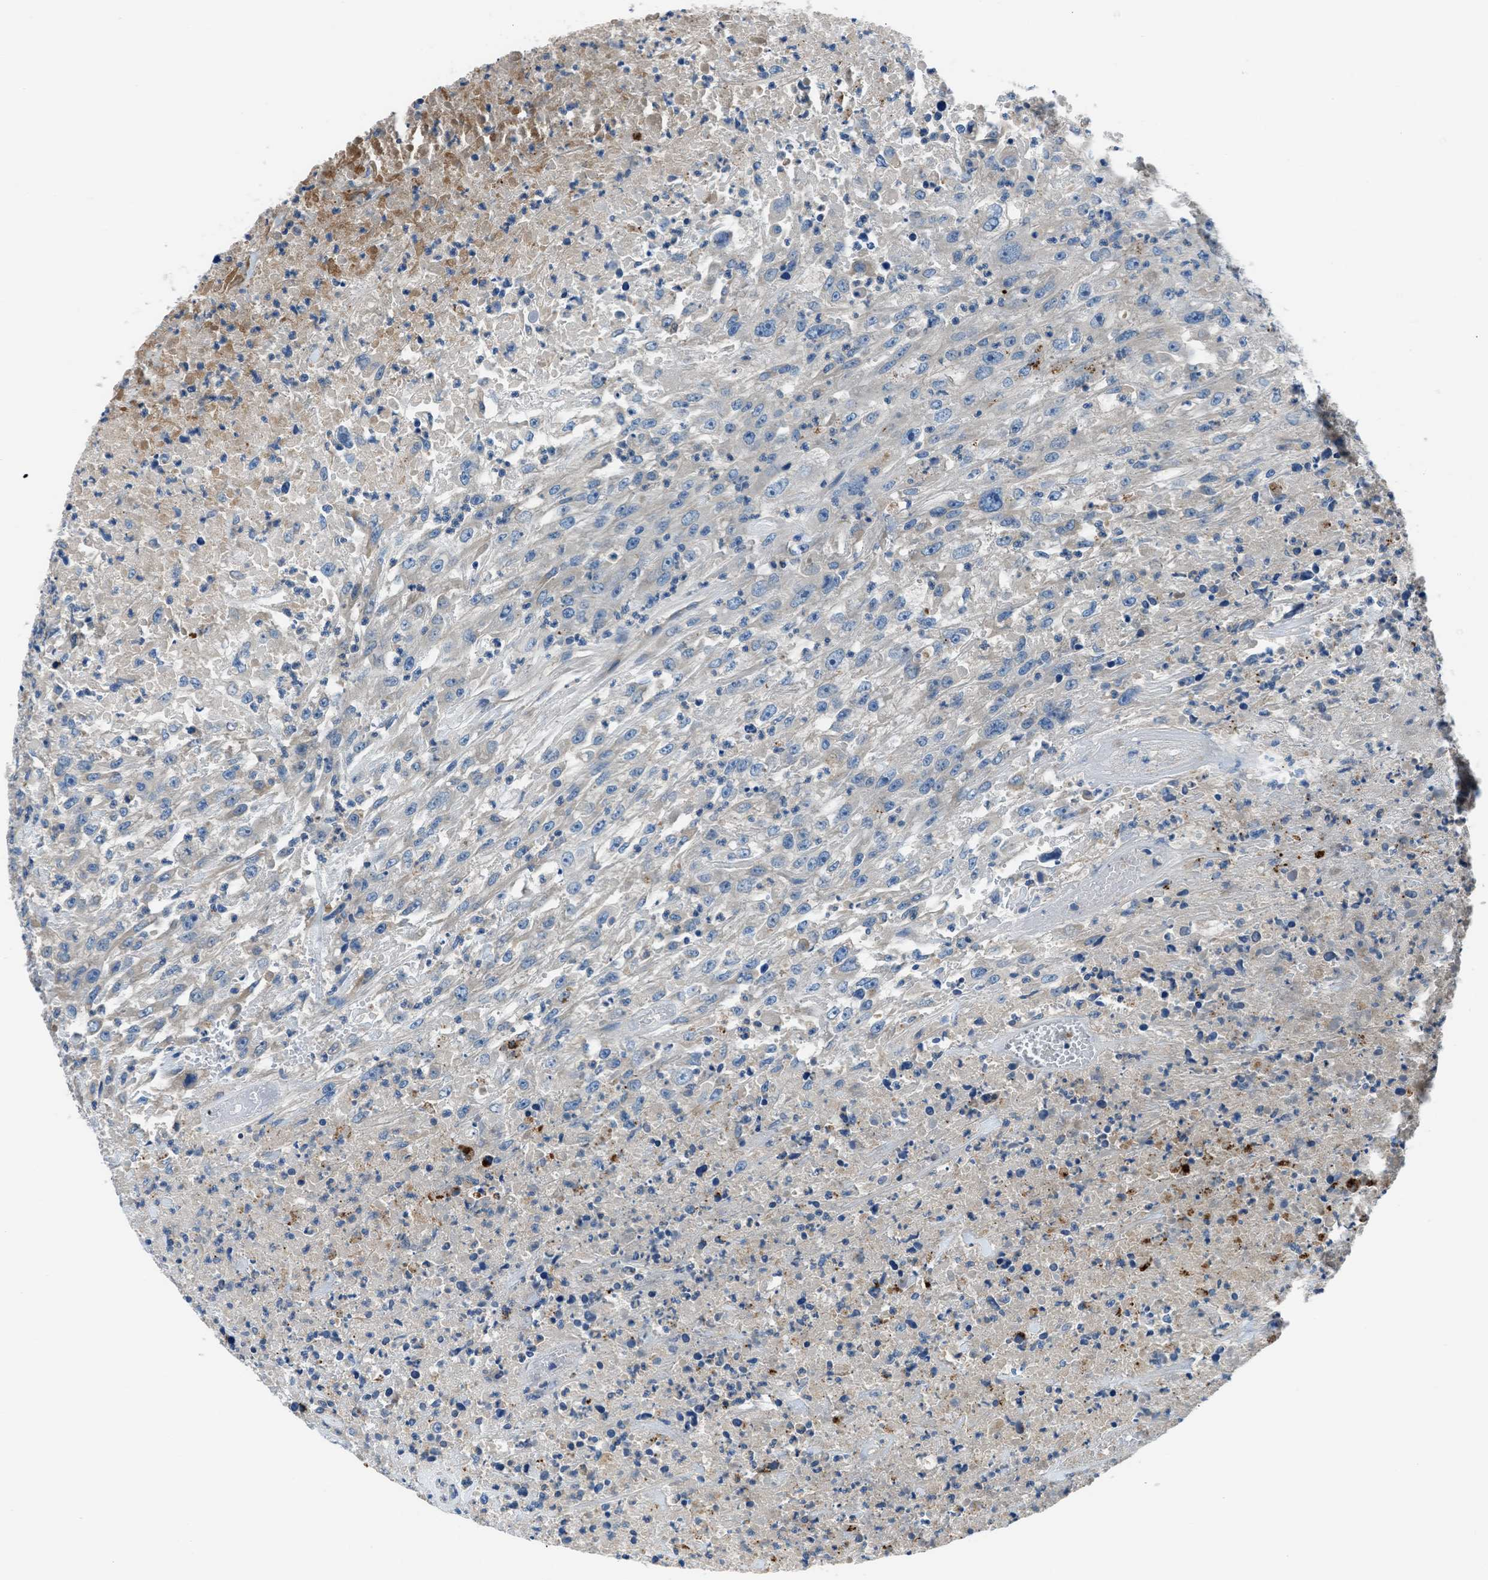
{"staining": {"intensity": "negative", "quantity": "none", "location": "none"}, "tissue": "urothelial cancer", "cell_type": "Tumor cells", "image_type": "cancer", "snomed": [{"axis": "morphology", "description": "Urothelial carcinoma, High grade"}, {"axis": "topography", "description": "Urinary bladder"}], "caption": "Human urothelial cancer stained for a protein using immunohistochemistry demonstrates no staining in tumor cells.", "gene": "SLC38A6", "patient": {"sex": "male", "age": 46}}